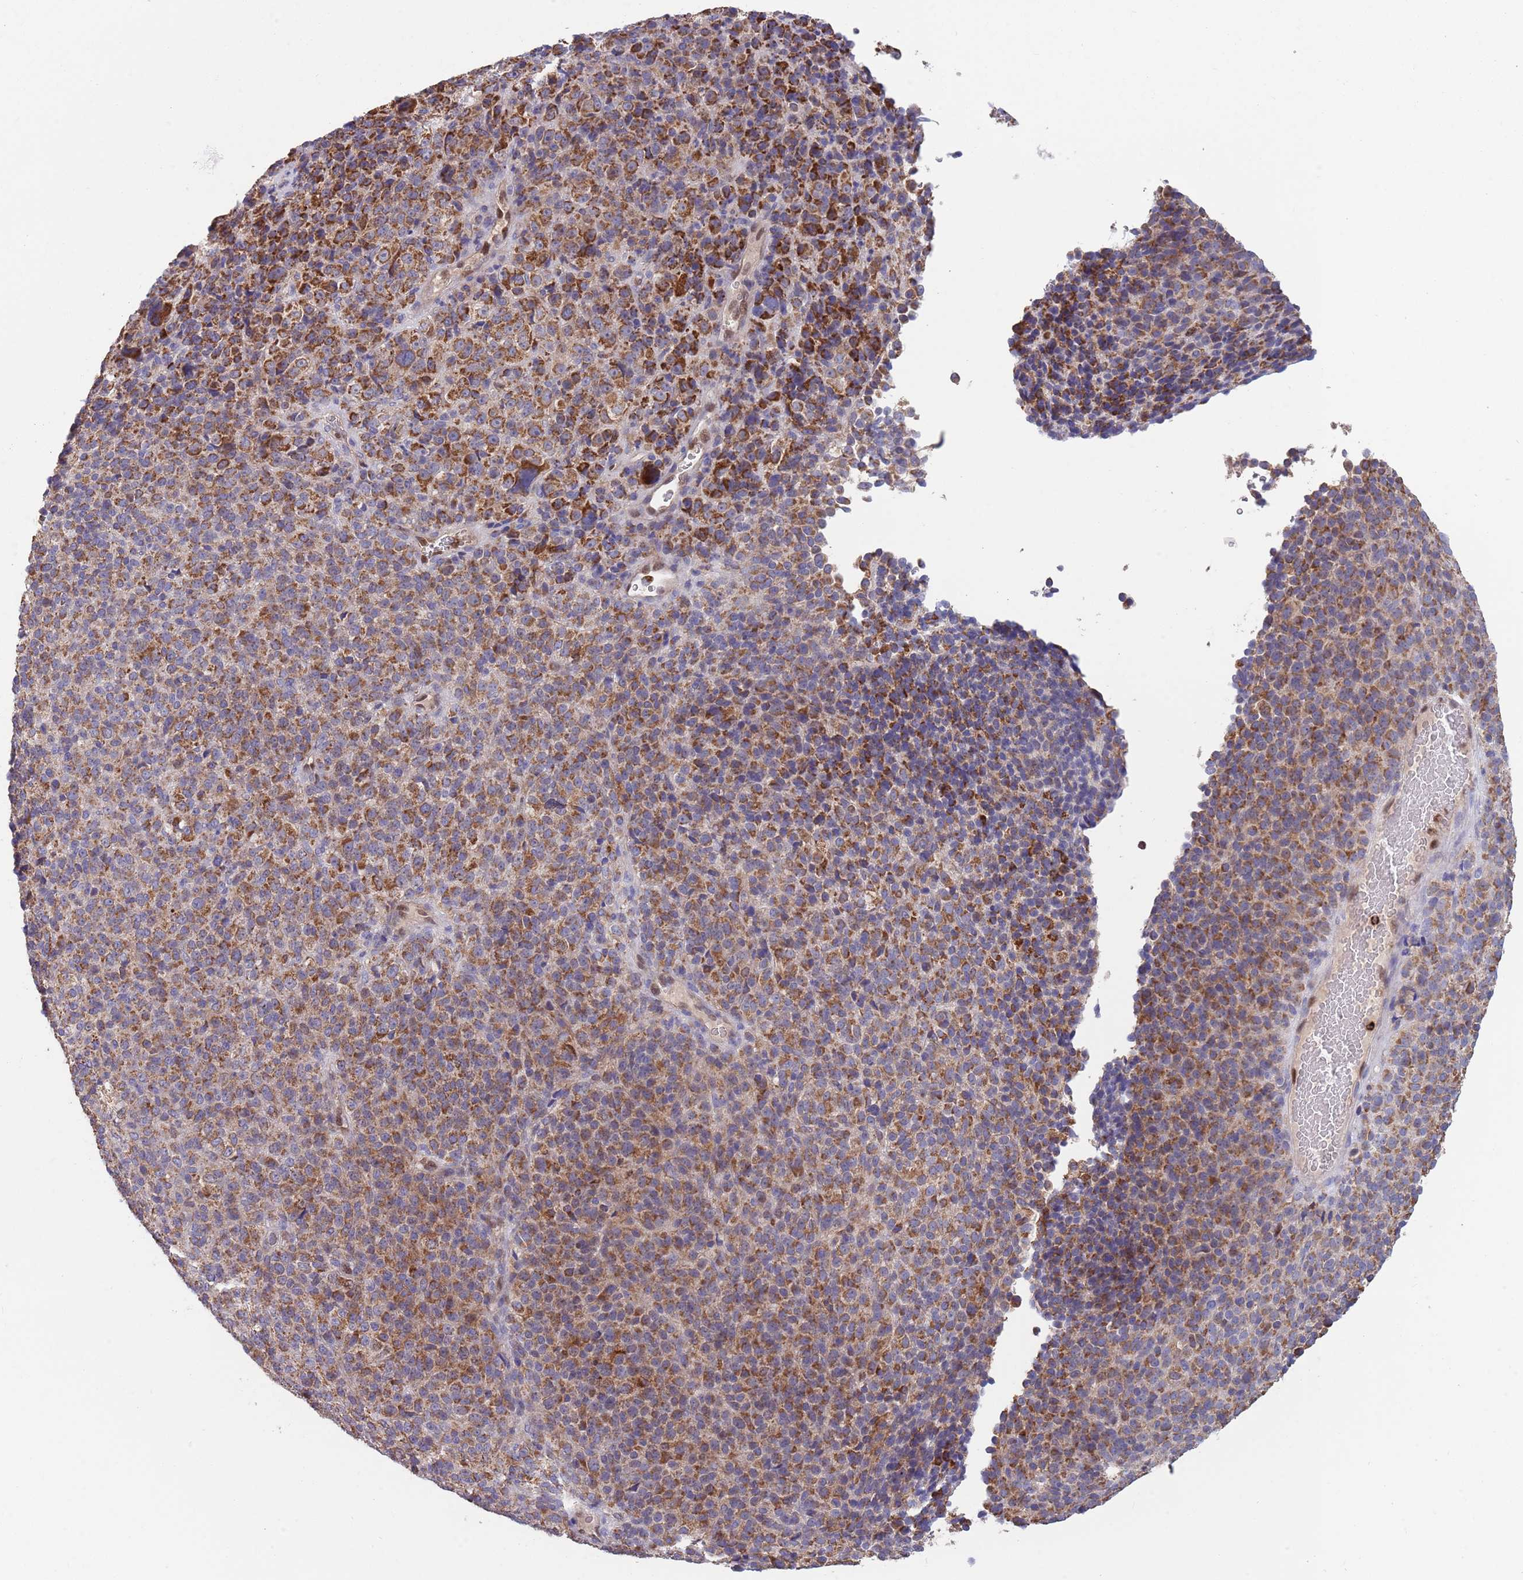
{"staining": {"intensity": "moderate", "quantity": ">75%", "location": "cytoplasmic/membranous"}, "tissue": "melanoma", "cell_type": "Tumor cells", "image_type": "cancer", "snomed": [{"axis": "morphology", "description": "Malignant melanoma, Metastatic site"}, {"axis": "topography", "description": "Brain"}], "caption": "Immunohistochemistry (IHC) image of human malignant melanoma (metastatic site) stained for a protein (brown), which reveals medium levels of moderate cytoplasmic/membranous staining in approximately >75% of tumor cells.", "gene": "DDT", "patient": {"sex": "female", "age": 56}}